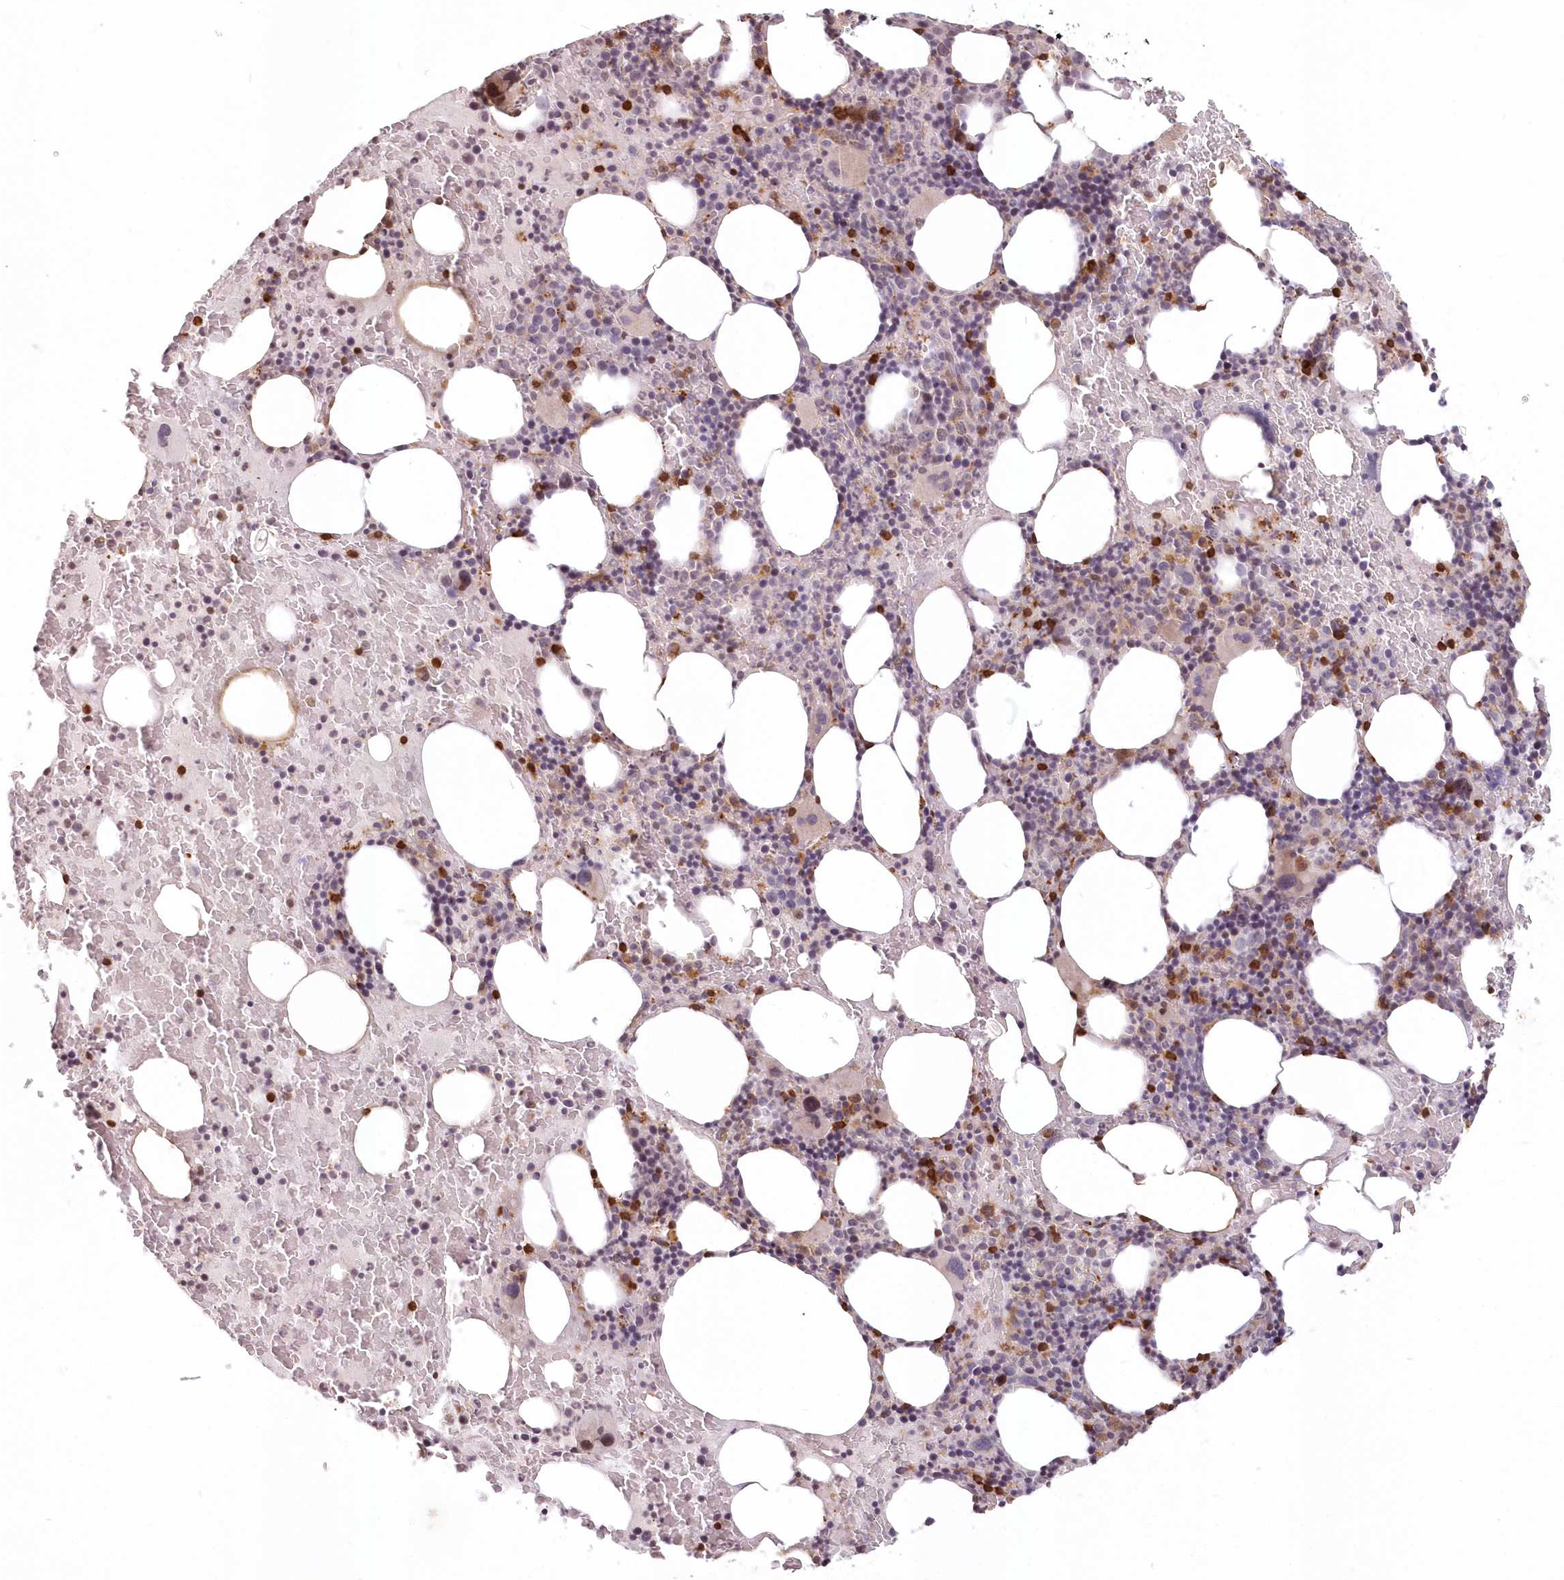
{"staining": {"intensity": "strong", "quantity": "<25%", "location": "cytoplasmic/membranous"}, "tissue": "bone marrow", "cell_type": "Hematopoietic cells", "image_type": "normal", "snomed": [{"axis": "morphology", "description": "Normal tissue, NOS"}, {"axis": "topography", "description": "Bone marrow"}], "caption": "Immunohistochemical staining of benign bone marrow demonstrates medium levels of strong cytoplasmic/membranous expression in about <25% of hematopoietic cells.", "gene": "MTMR3", "patient": {"sex": "male", "age": 62}}